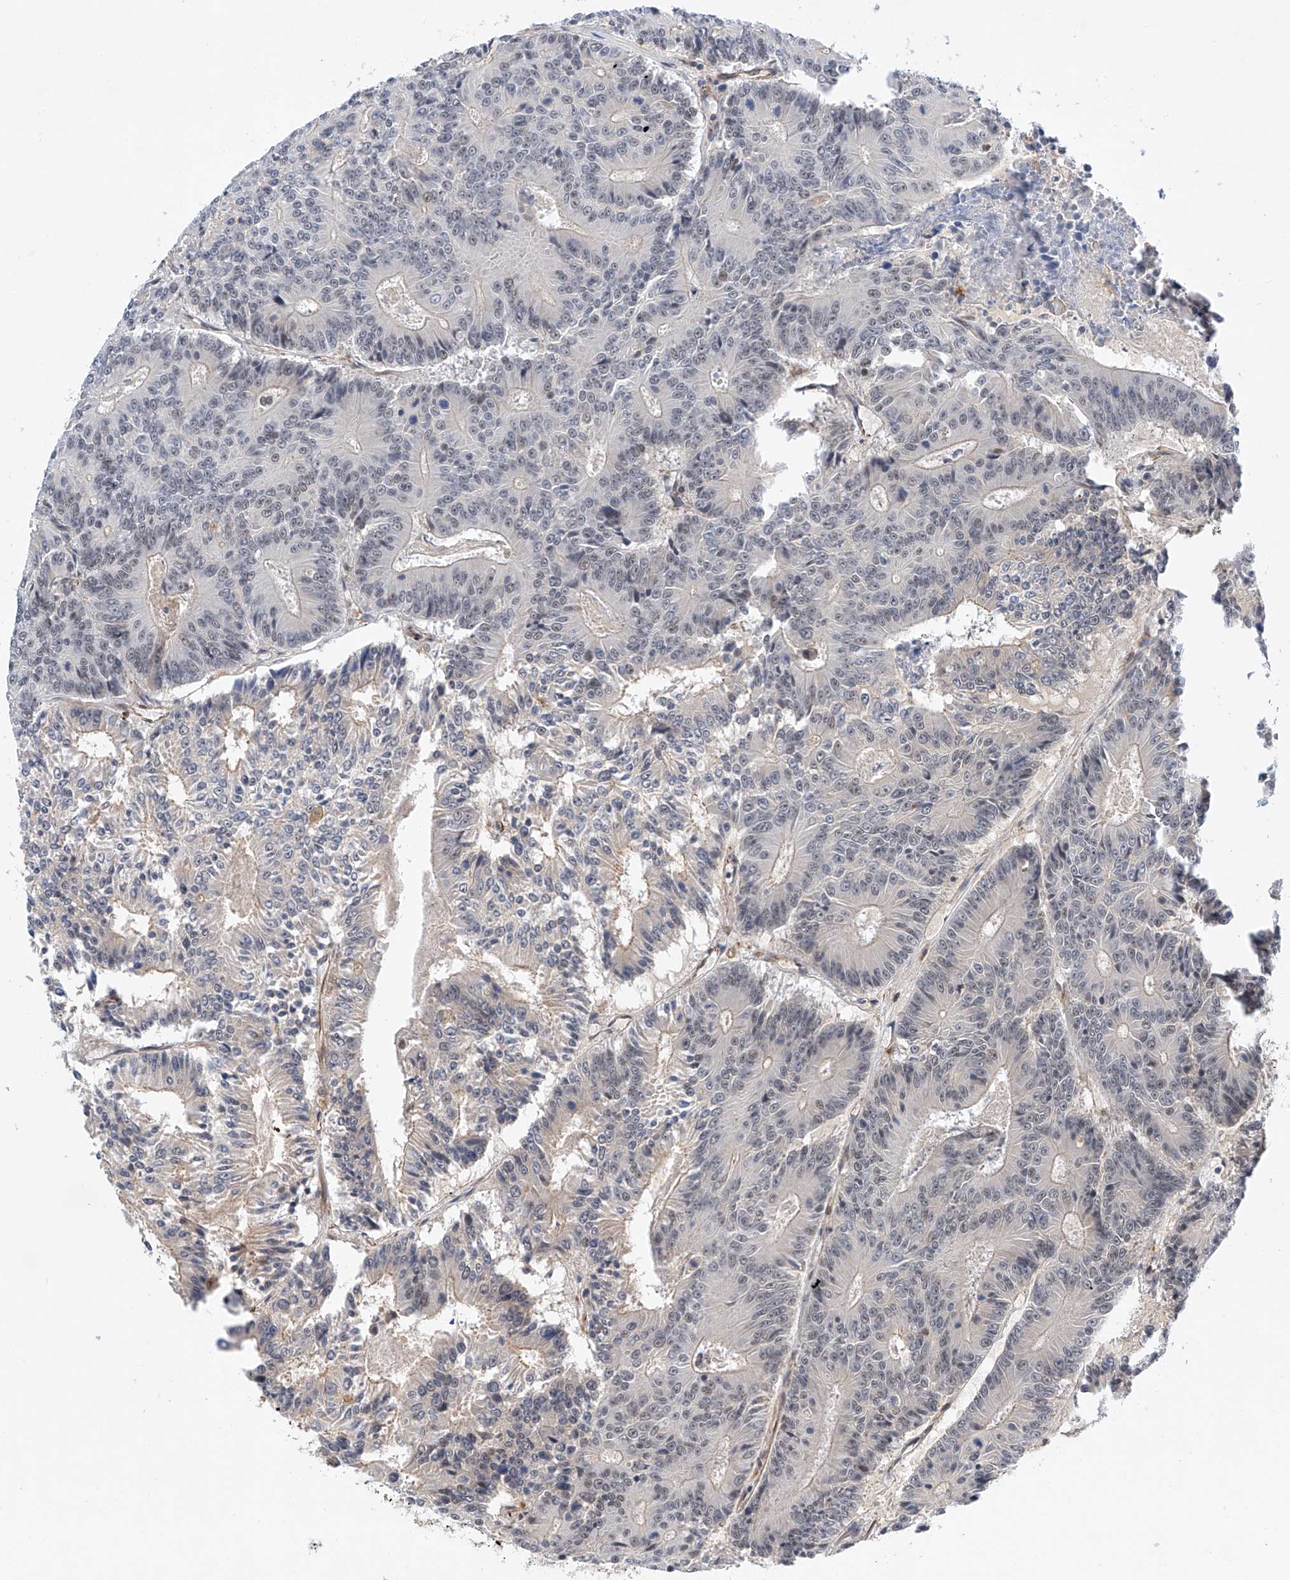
{"staining": {"intensity": "negative", "quantity": "none", "location": "none"}, "tissue": "colorectal cancer", "cell_type": "Tumor cells", "image_type": "cancer", "snomed": [{"axis": "morphology", "description": "Adenocarcinoma, NOS"}, {"axis": "topography", "description": "Colon"}], "caption": "A high-resolution photomicrograph shows IHC staining of adenocarcinoma (colorectal), which exhibits no significant staining in tumor cells.", "gene": "AMD1", "patient": {"sex": "male", "age": 83}}